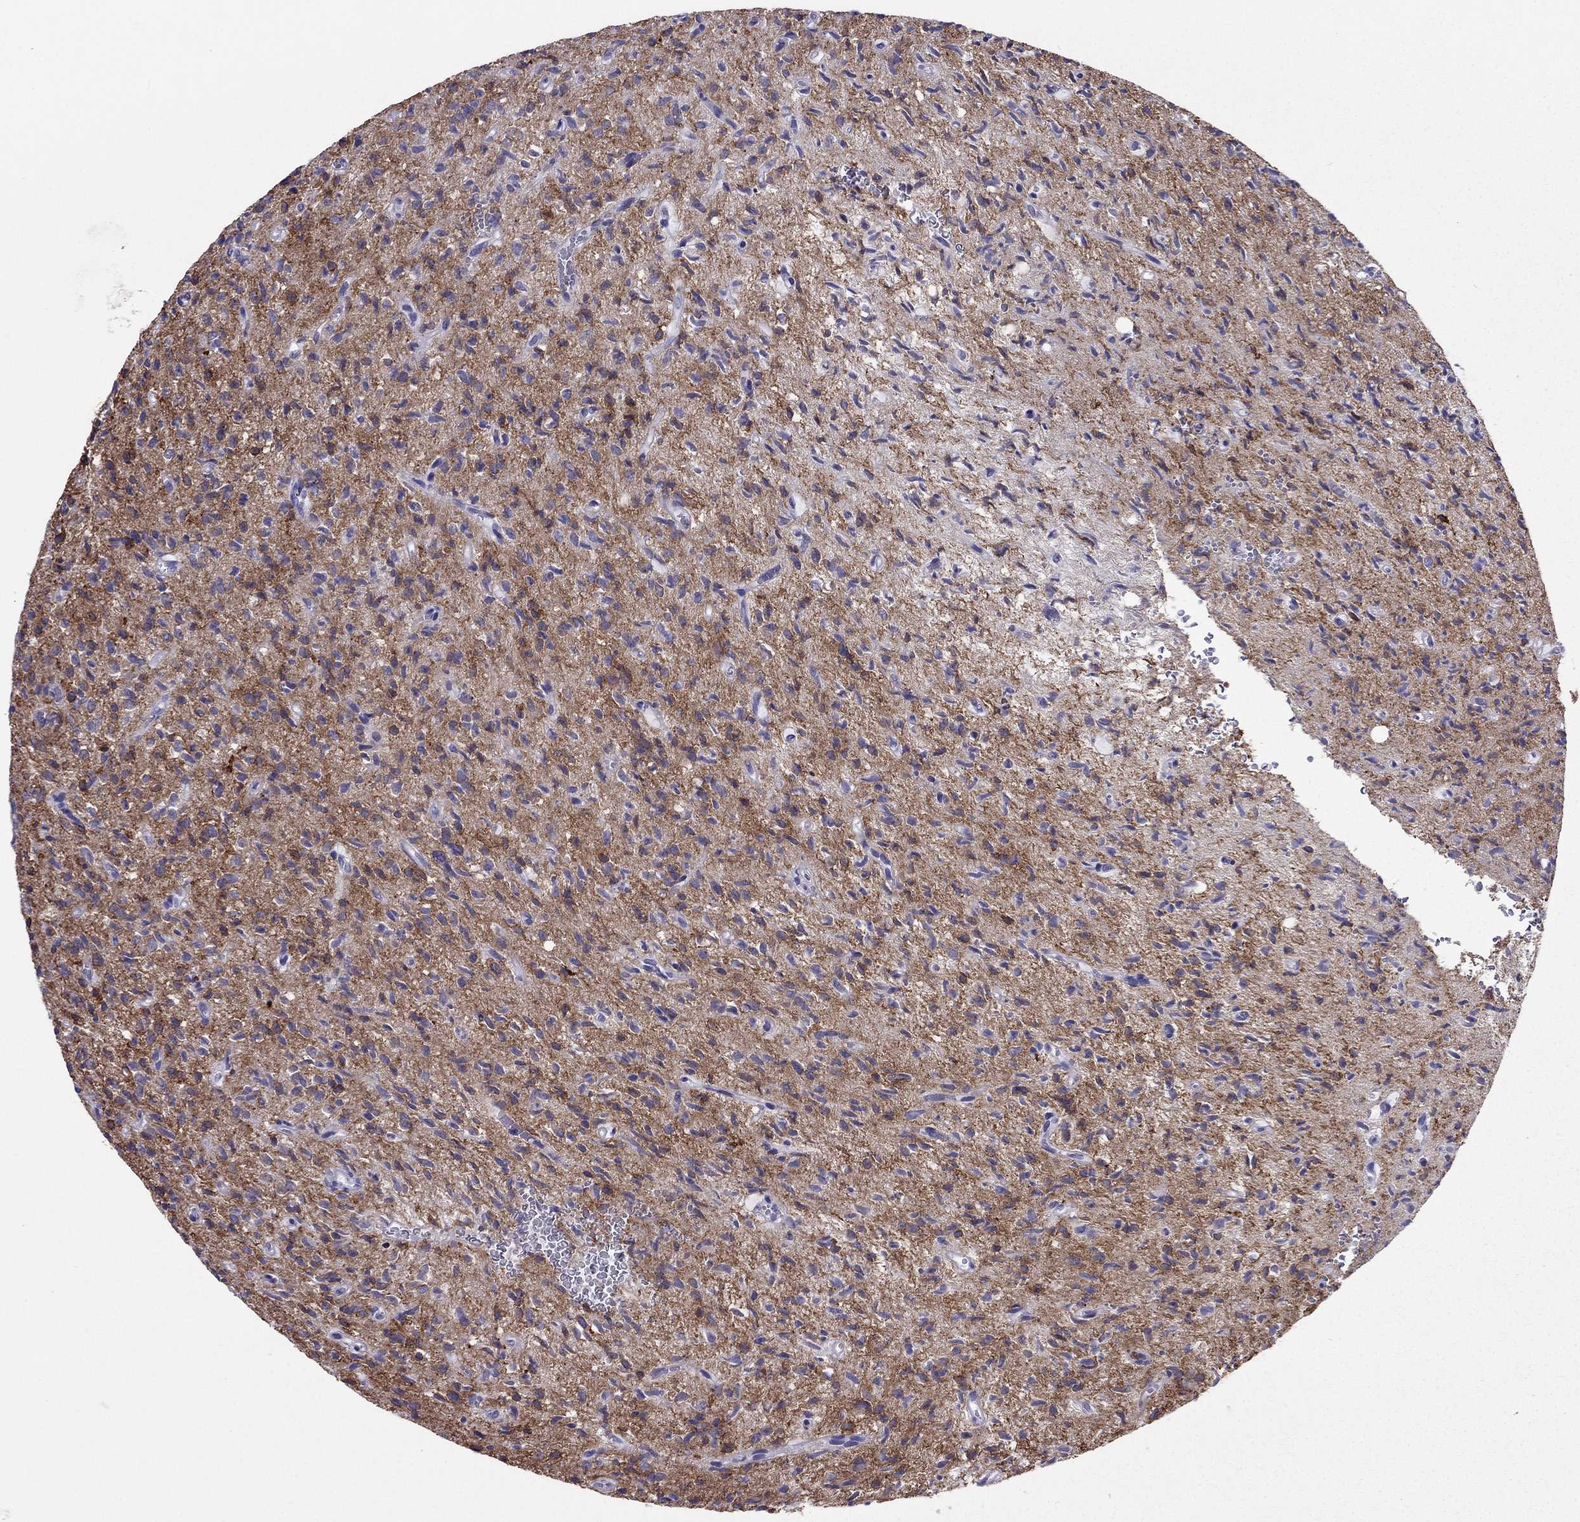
{"staining": {"intensity": "negative", "quantity": "none", "location": "none"}, "tissue": "glioma", "cell_type": "Tumor cells", "image_type": "cancer", "snomed": [{"axis": "morphology", "description": "Glioma, malignant, High grade"}, {"axis": "topography", "description": "Brain"}], "caption": "High magnification brightfield microscopy of glioma stained with DAB (3,3'-diaminobenzidine) (brown) and counterstained with hematoxylin (blue): tumor cells show no significant positivity.", "gene": "TBC1D21", "patient": {"sex": "male", "age": 64}}